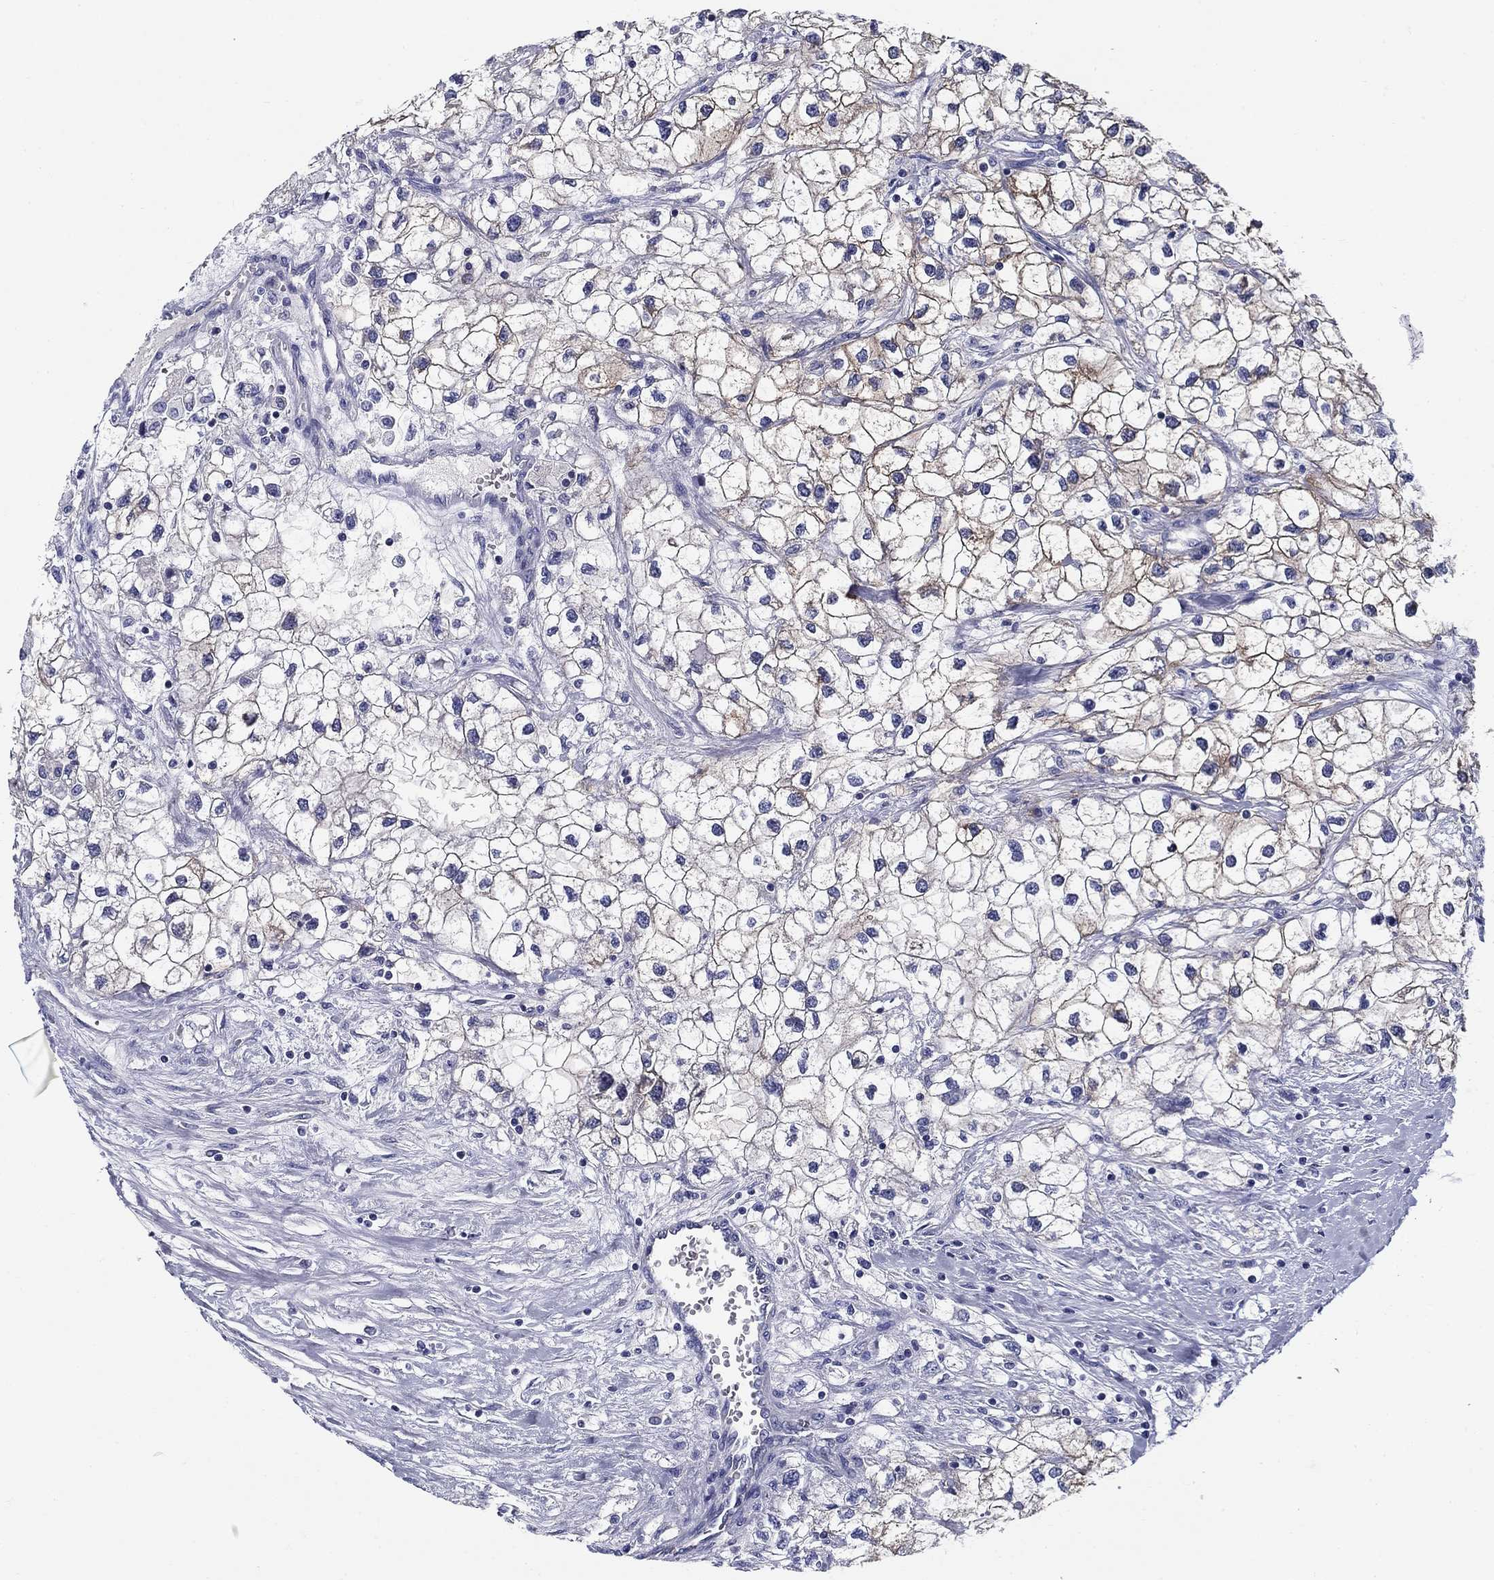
{"staining": {"intensity": "moderate", "quantity": "25%-75%", "location": "cytoplasmic/membranous"}, "tissue": "renal cancer", "cell_type": "Tumor cells", "image_type": "cancer", "snomed": [{"axis": "morphology", "description": "Adenocarcinoma, NOS"}, {"axis": "topography", "description": "Kidney"}], "caption": "DAB (3,3'-diaminobenzidine) immunohistochemical staining of renal cancer (adenocarcinoma) reveals moderate cytoplasmic/membranous protein positivity in about 25%-75% of tumor cells.", "gene": "UPB1", "patient": {"sex": "male", "age": 59}}